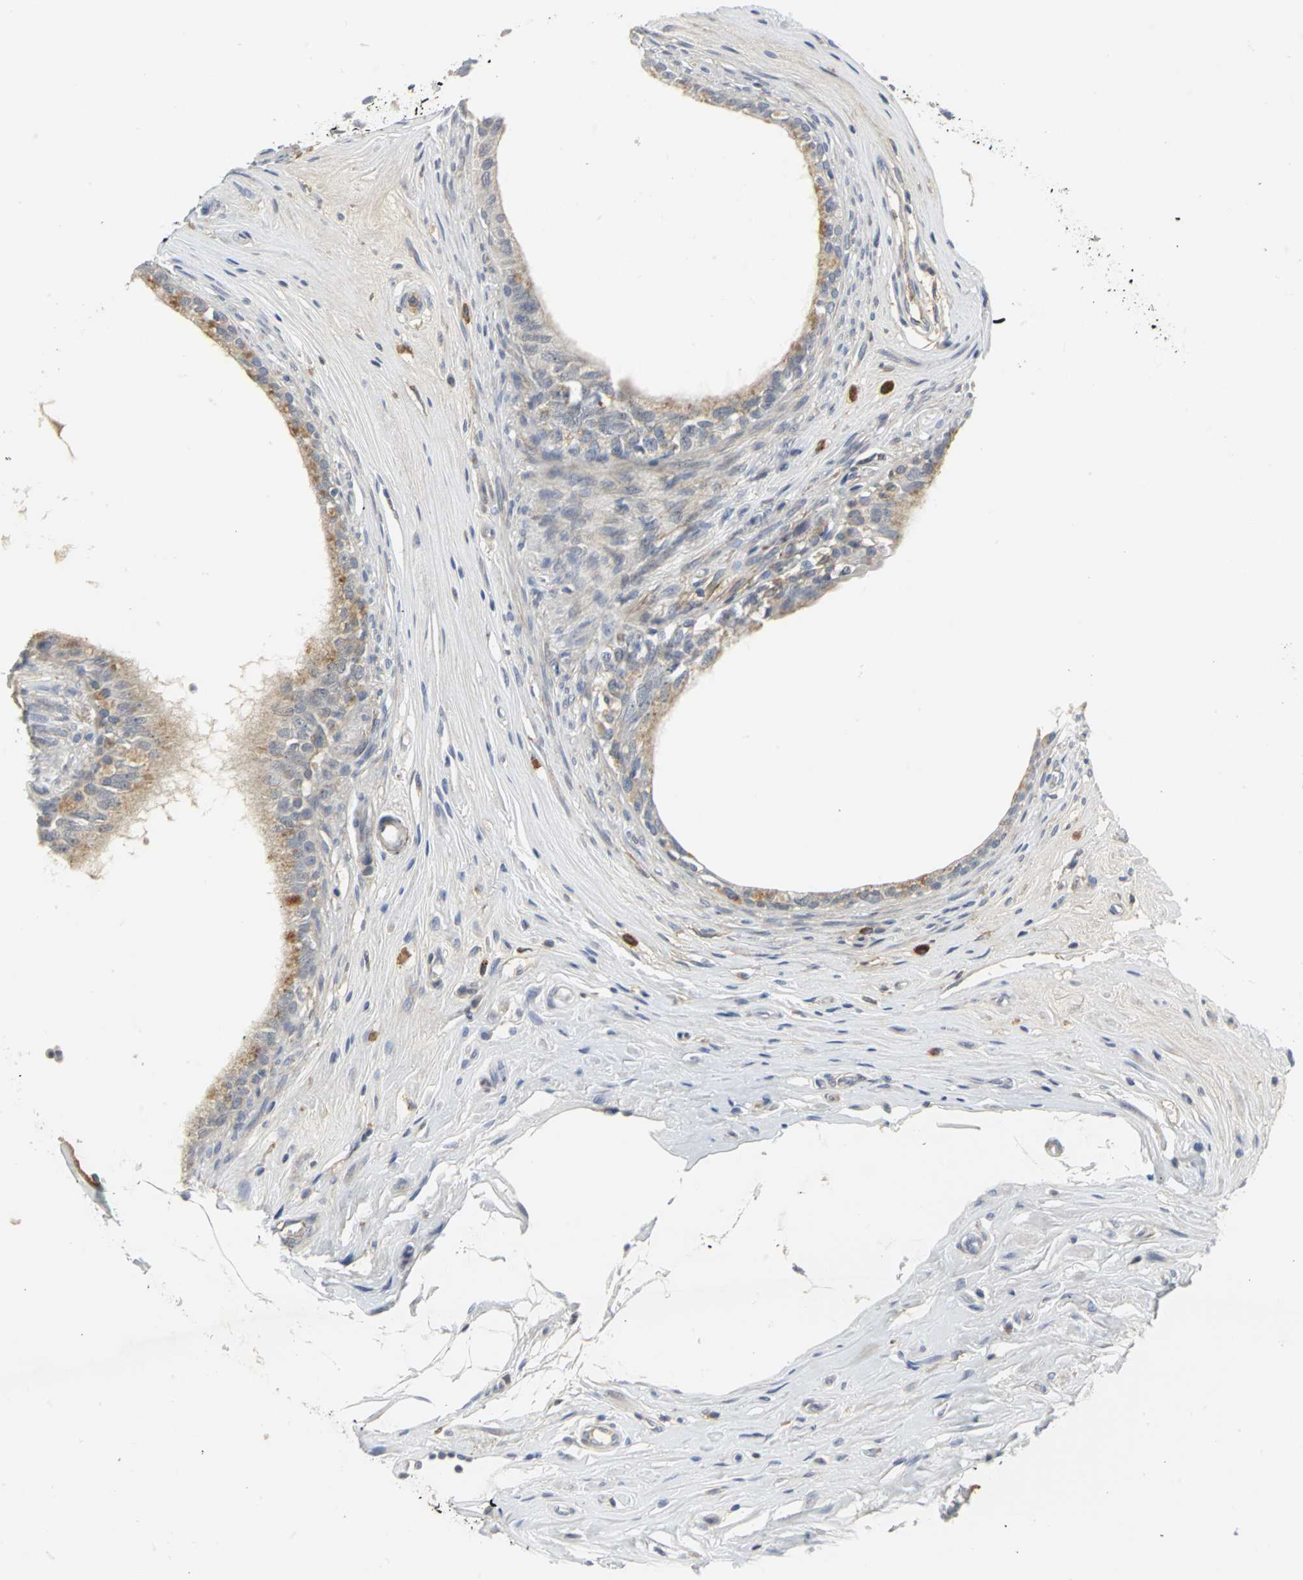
{"staining": {"intensity": "moderate", "quantity": ">75%", "location": "cytoplasmic/membranous"}, "tissue": "epididymis", "cell_type": "Glandular cells", "image_type": "normal", "snomed": [{"axis": "morphology", "description": "Normal tissue, NOS"}, {"axis": "morphology", "description": "Inflammation, NOS"}, {"axis": "topography", "description": "Epididymis"}], "caption": "Benign epididymis demonstrates moderate cytoplasmic/membranous expression in about >75% of glandular cells.", "gene": "ZIC1", "patient": {"sex": "male", "age": 84}}